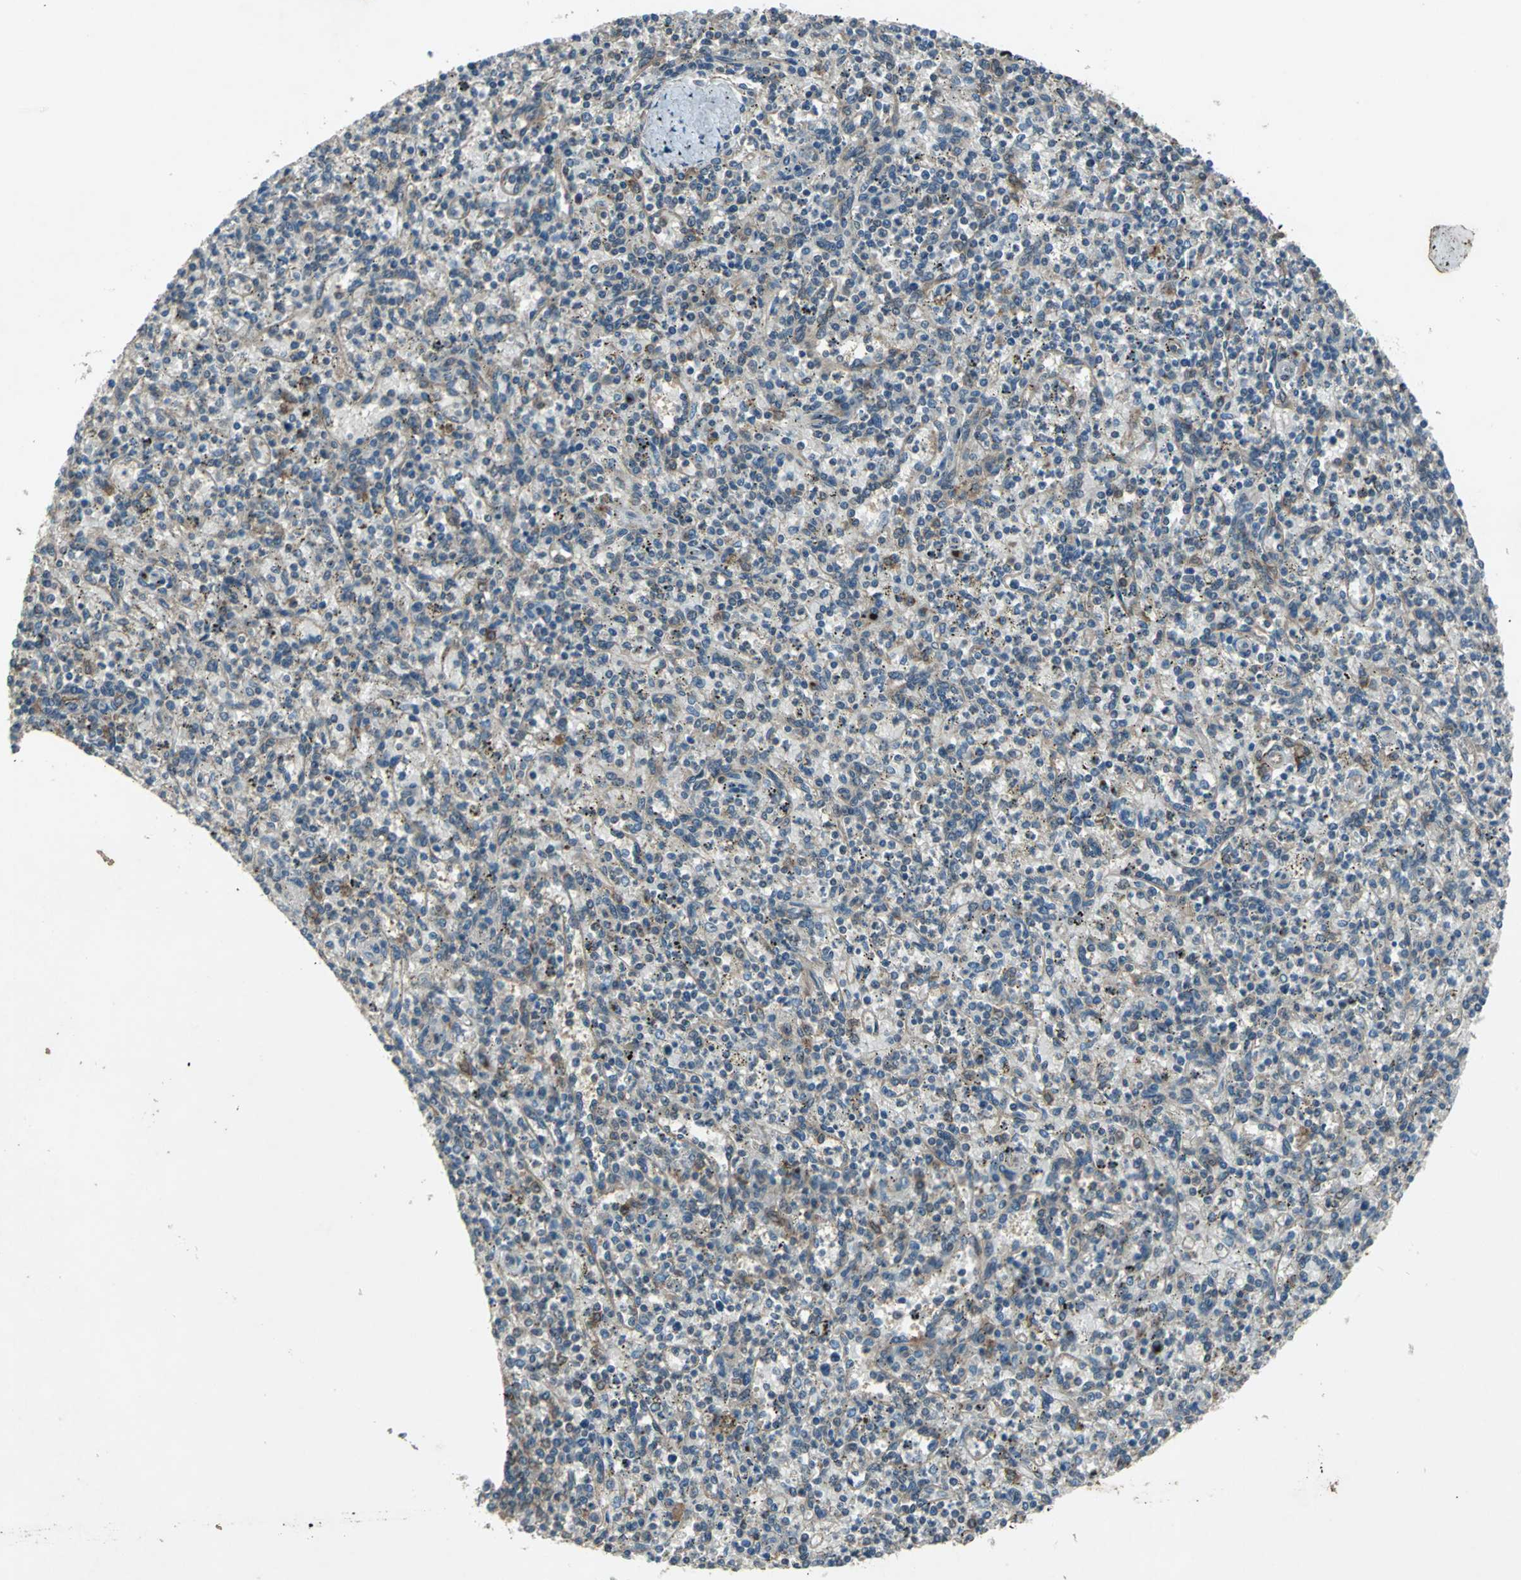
{"staining": {"intensity": "strong", "quantity": "25%-75%", "location": "cytoplasmic/membranous"}, "tissue": "spleen", "cell_type": "Cells in red pulp", "image_type": "normal", "snomed": [{"axis": "morphology", "description": "Normal tissue, NOS"}, {"axis": "topography", "description": "Spleen"}], "caption": "Immunohistochemical staining of unremarkable spleen exhibits high levels of strong cytoplasmic/membranous positivity in approximately 25%-75% of cells in red pulp.", "gene": "NFKBIE", "patient": {"sex": "male", "age": 72}}